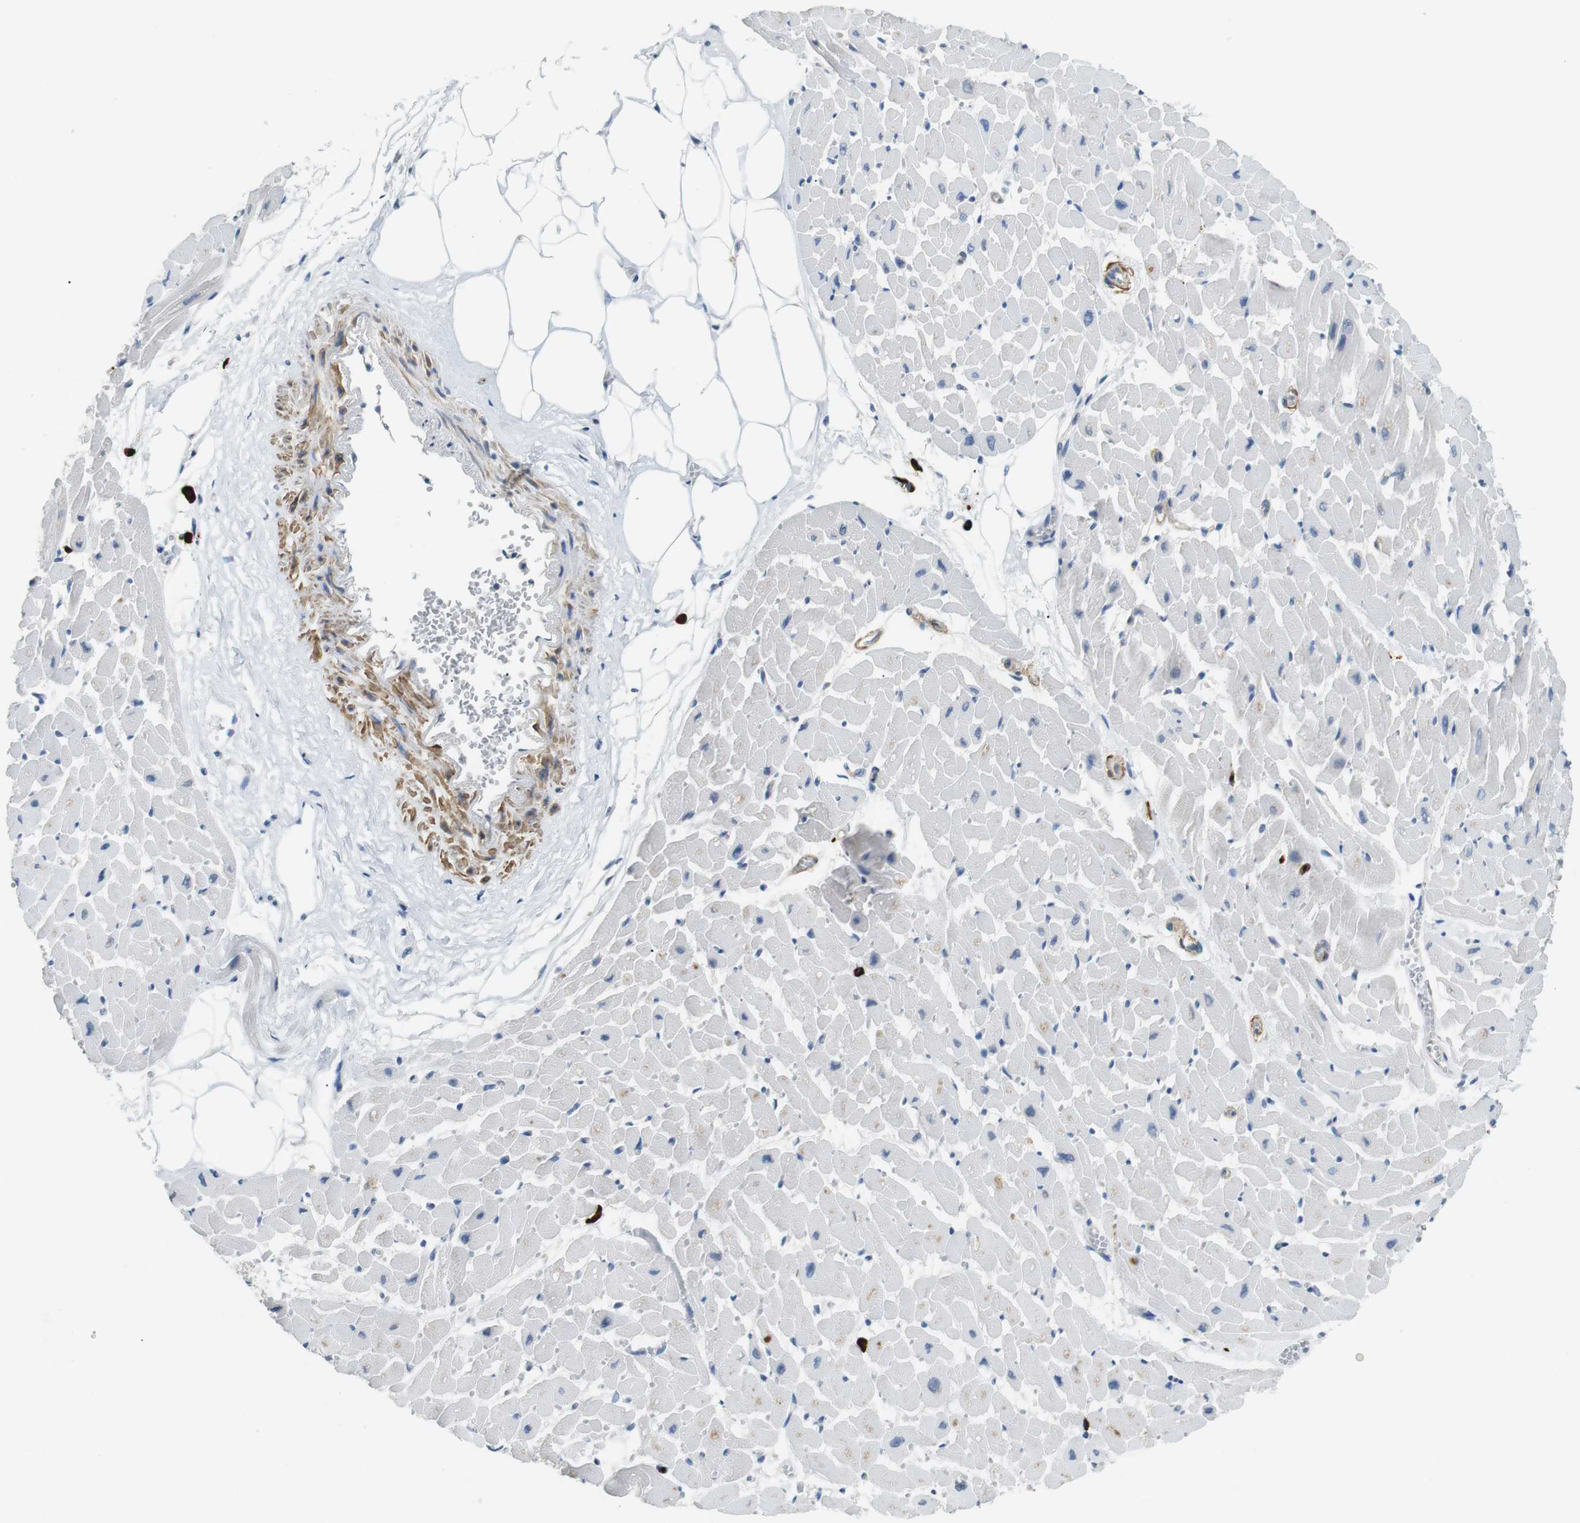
{"staining": {"intensity": "weak", "quantity": "<25%", "location": "cytoplasmic/membranous"}, "tissue": "heart muscle", "cell_type": "Cardiomyocytes", "image_type": "normal", "snomed": [{"axis": "morphology", "description": "Normal tissue, NOS"}, {"axis": "topography", "description": "Heart"}], "caption": "DAB (3,3'-diaminobenzidine) immunohistochemical staining of benign human heart muscle reveals no significant positivity in cardiomyocytes. (Brightfield microscopy of DAB immunohistochemistry at high magnification).", "gene": "GZMM", "patient": {"sex": "female", "age": 19}}